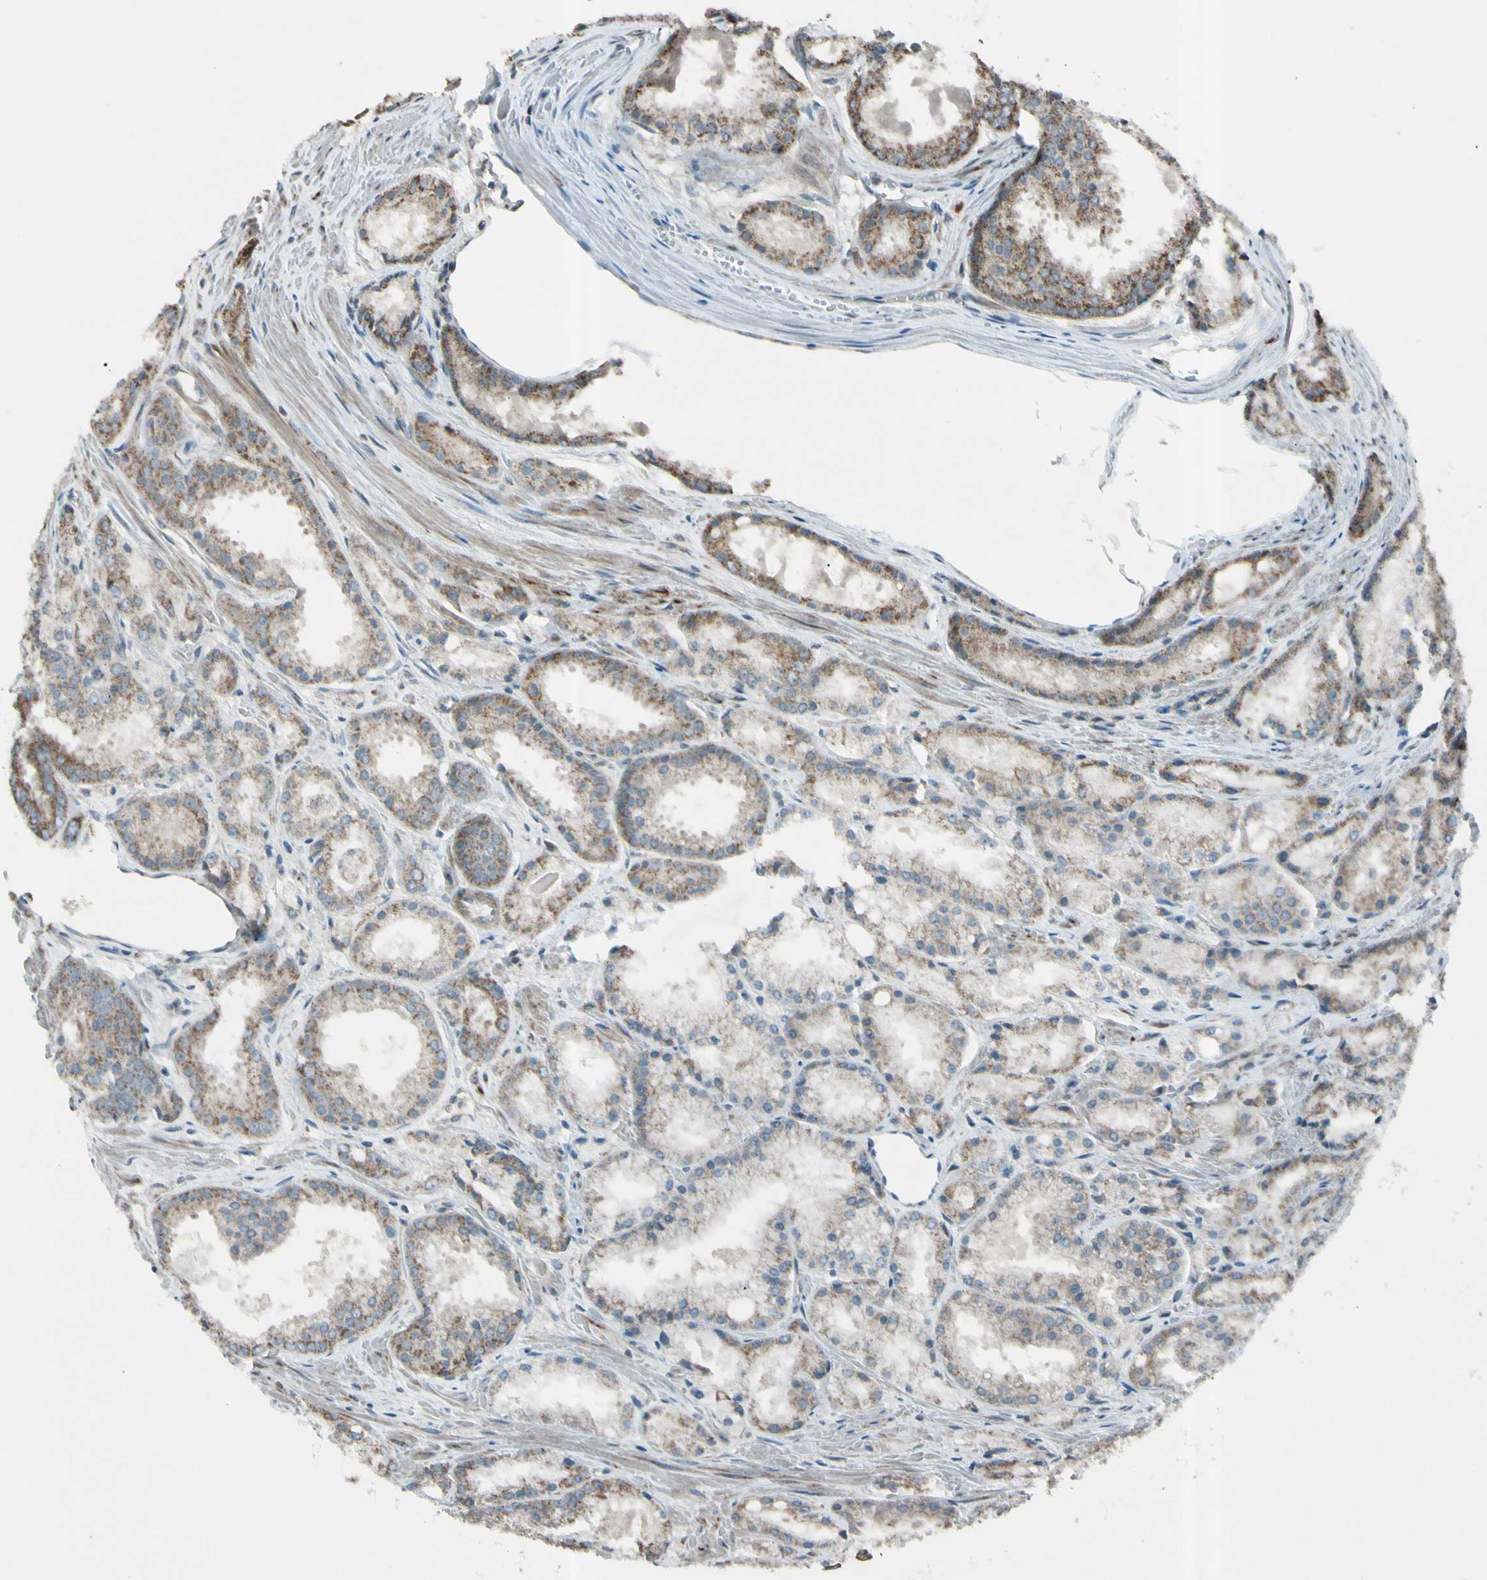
{"staining": {"intensity": "moderate", "quantity": "25%-75%", "location": "cytoplasmic/membranous"}, "tissue": "prostate cancer", "cell_type": "Tumor cells", "image_type": "cancer", "snomed": [{"axis": "morphology", "description": "Adenocarcinoma, Low grade"}, {"axis": "topography", "description": "Prostate"}], "caption": "Immunohistochemistry image of human prostate cancer (adenocarcinoma (low-grade)) stained for a protein (brown), which exhibits medium levels of moderate cytoplasmic/membranous expression in about 25%-75% of tumor cells.", "gene": "ACOT8", "patient": {"sex": "male", "age": 64}}